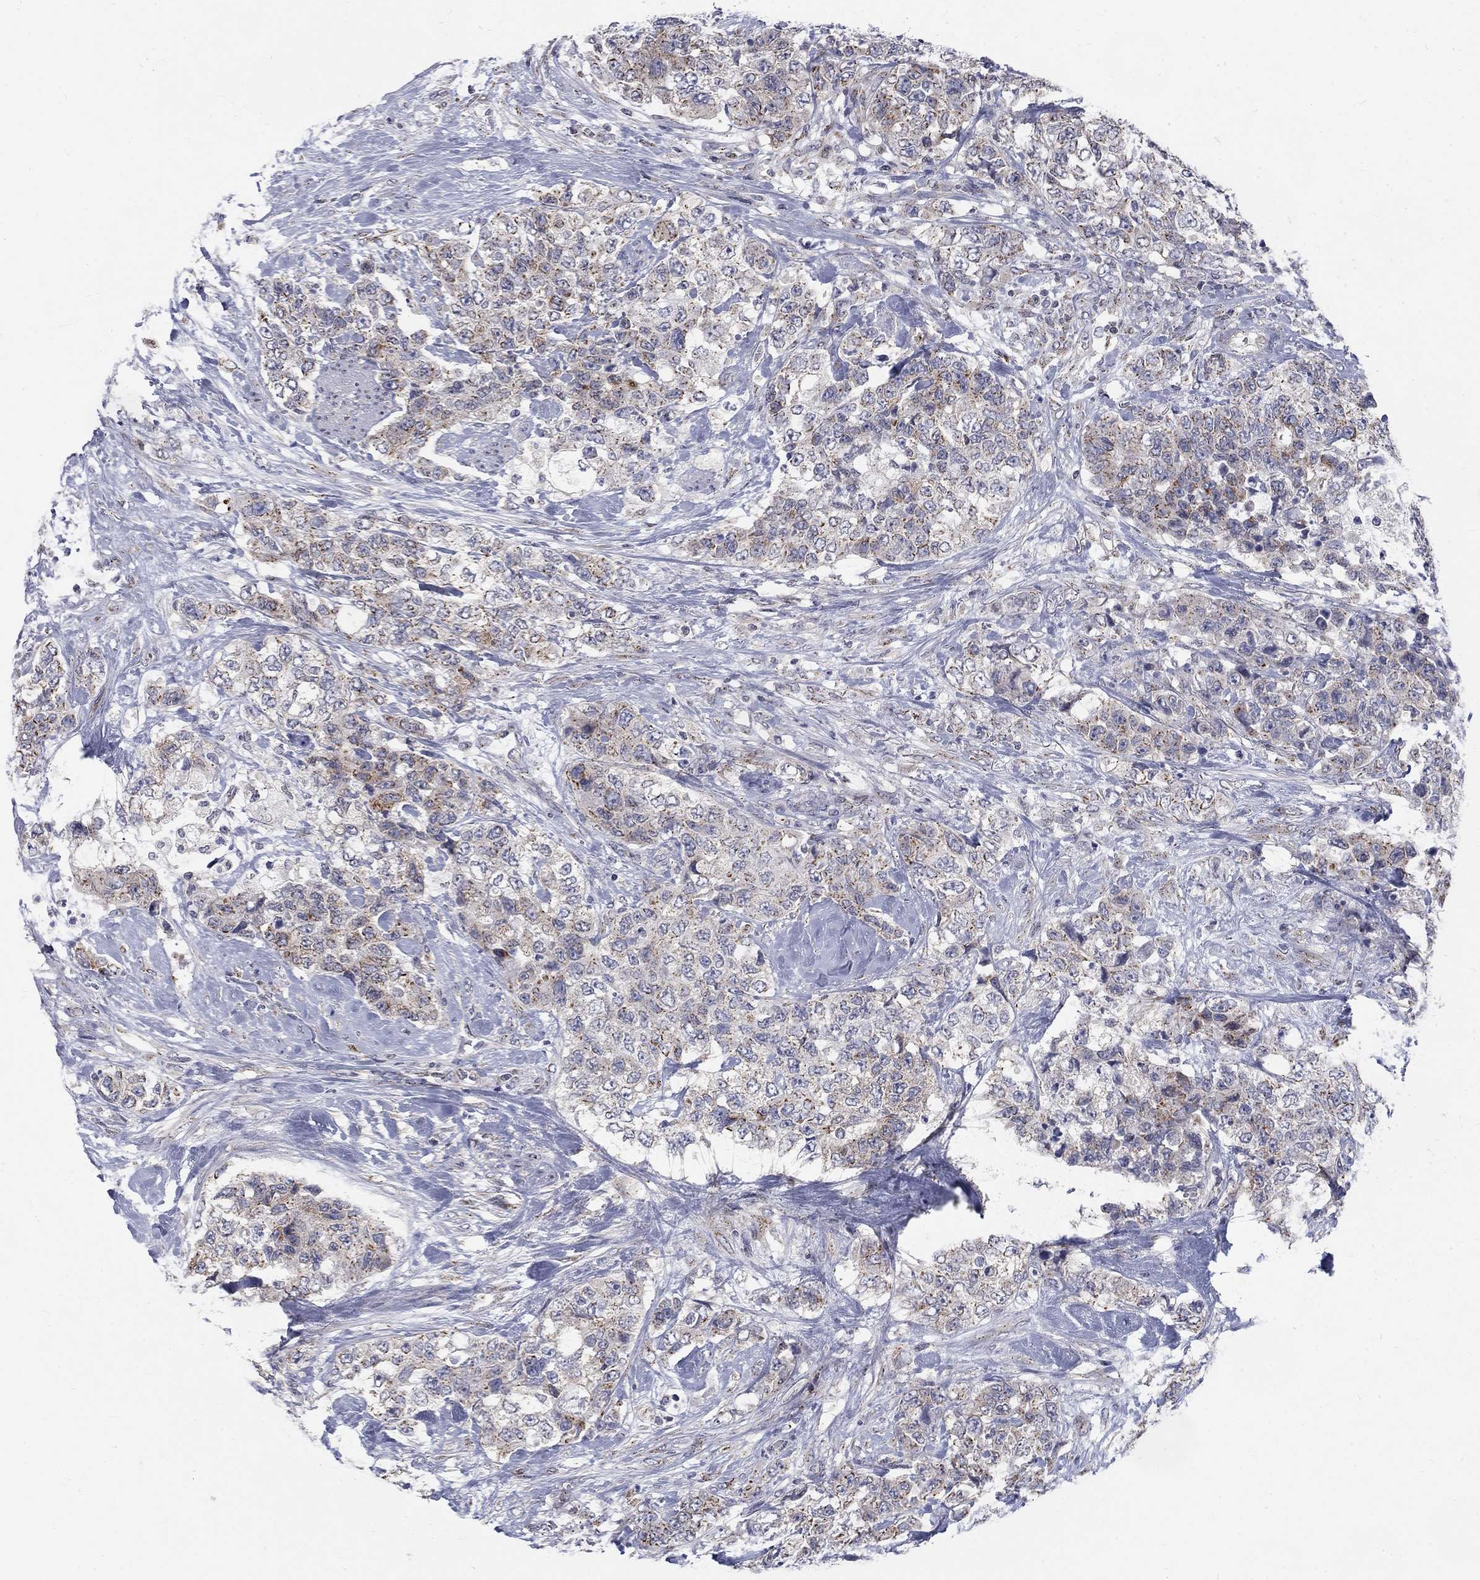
{"staining": {"intensity": "weak", "quantity": "25%-75%", "location": "cytoplasmic/membranous"}, "tissue": "urothelial cancer", "cell_type": "Tumor cells", "image_type": "cancer", "snomed": [{"axis": "morphology", "description": "Urothelial carcinoma, High grade"}, {"axis": "topography", "description": "Urinary bladder"}], "caption": "Immunohistochemical staining of urothelial cancer demonstrates low levels of weak cytoplasmic/membranous protein staining in about 25%-75% of tumor cells. The staining is performed using DAB brown chromogen to label protein expression. The nuclei are counter-stained blue using hematoxylin.", "gene": "PANK3", "patient": {"sex": "female", "age": 78}}